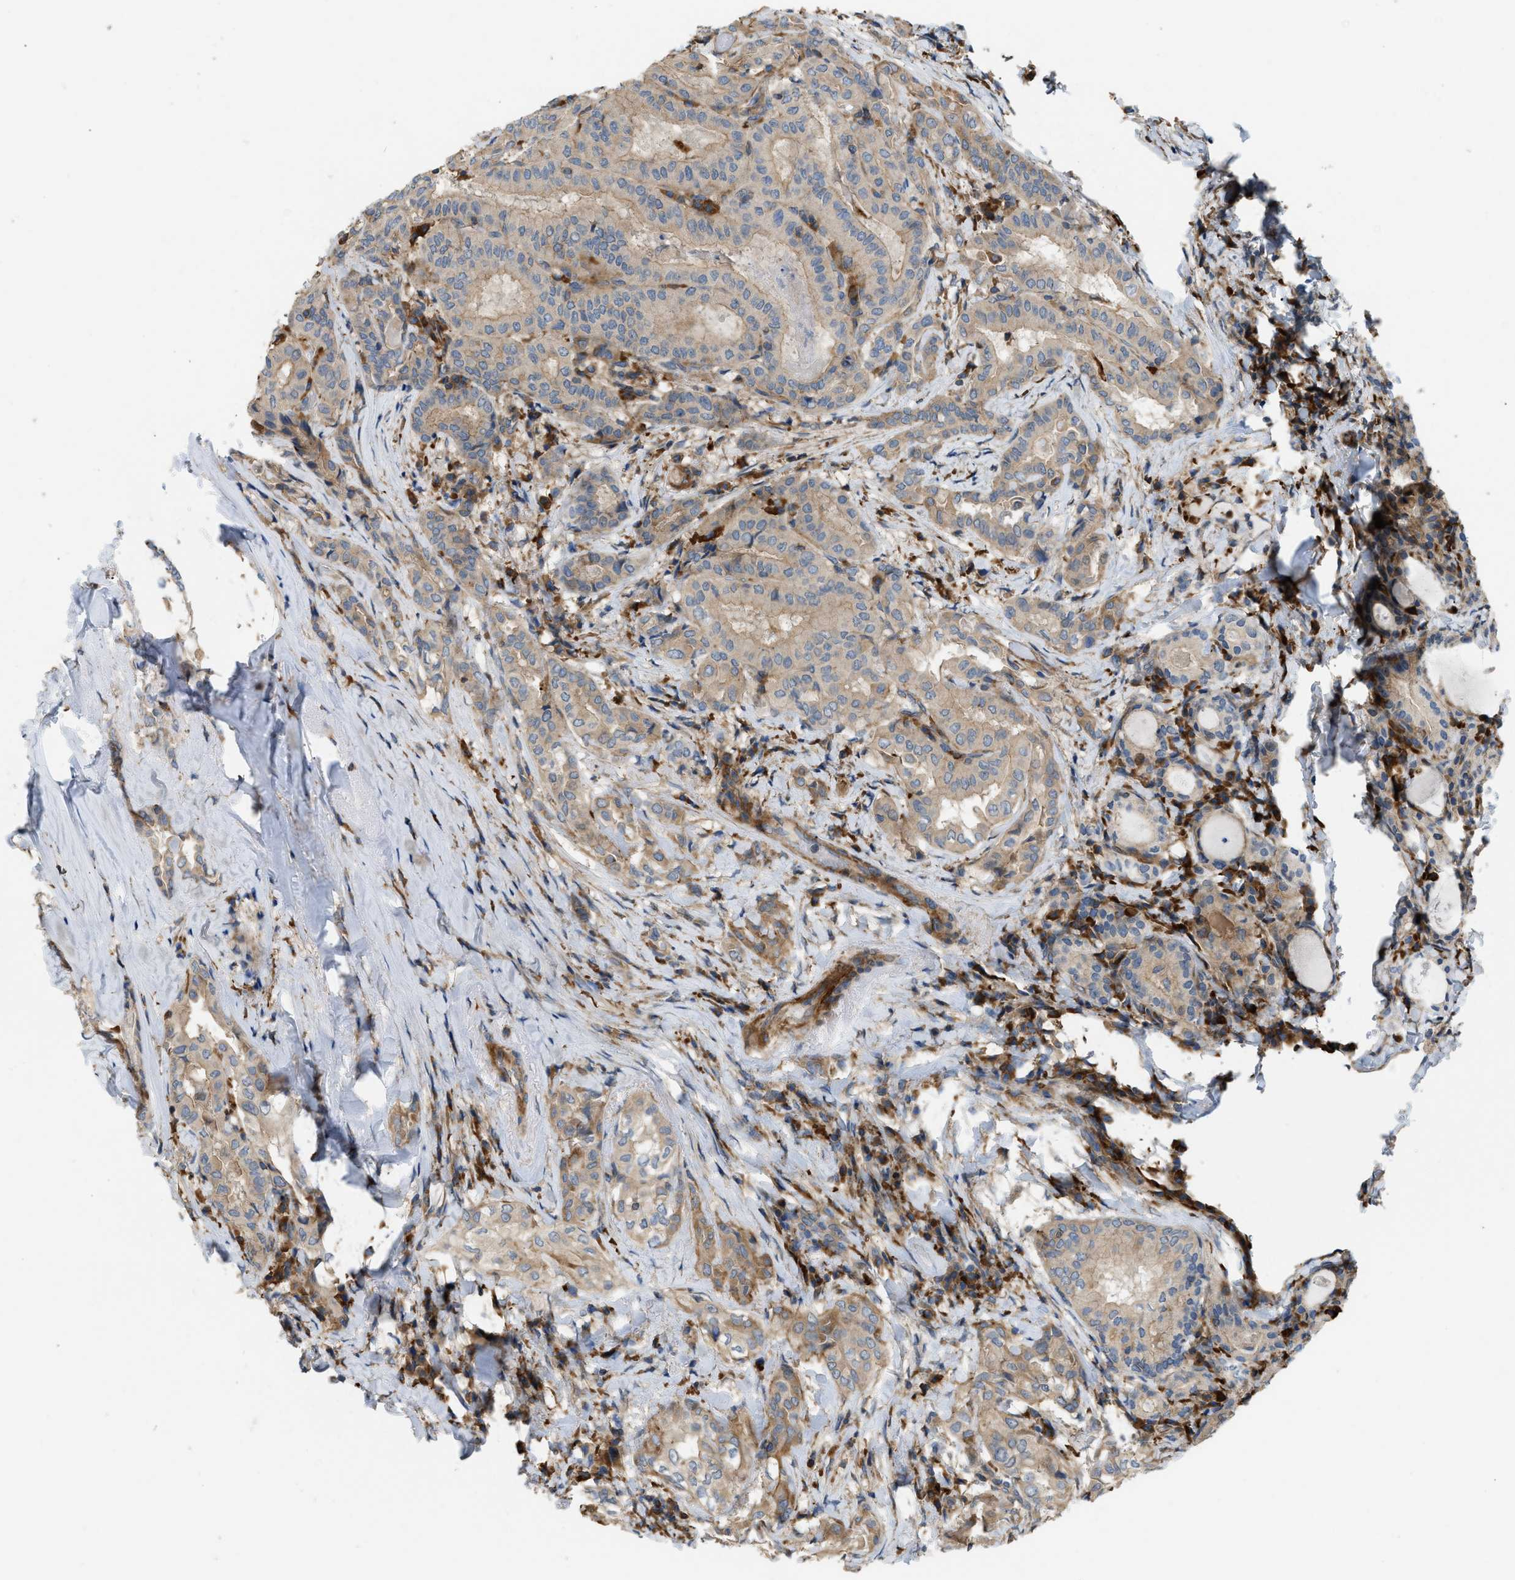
{"staining": {"intensity": "weak", "quantity": ">75%", "location": "cytoplasmic/membranous"}, "tissue": "thyroid cancer", "cell_type": "Tumor cells", "image_type": "cancer", "snomed": [{"axis": "morphology", "description": "Papillary adenocarcinoma, NOS"}, {"axis": "topography", "description": "Thyroid gland"}], "caption": "Thyroid cancer (papillary adenocarcinoma) was stained to show a protein in brown. There is low levels of weak cytoplasmic/membranous staining in about >75% of tumor cells.", "gene": "BTN3A2", "patient": {"sex": "female", "age": 42}}